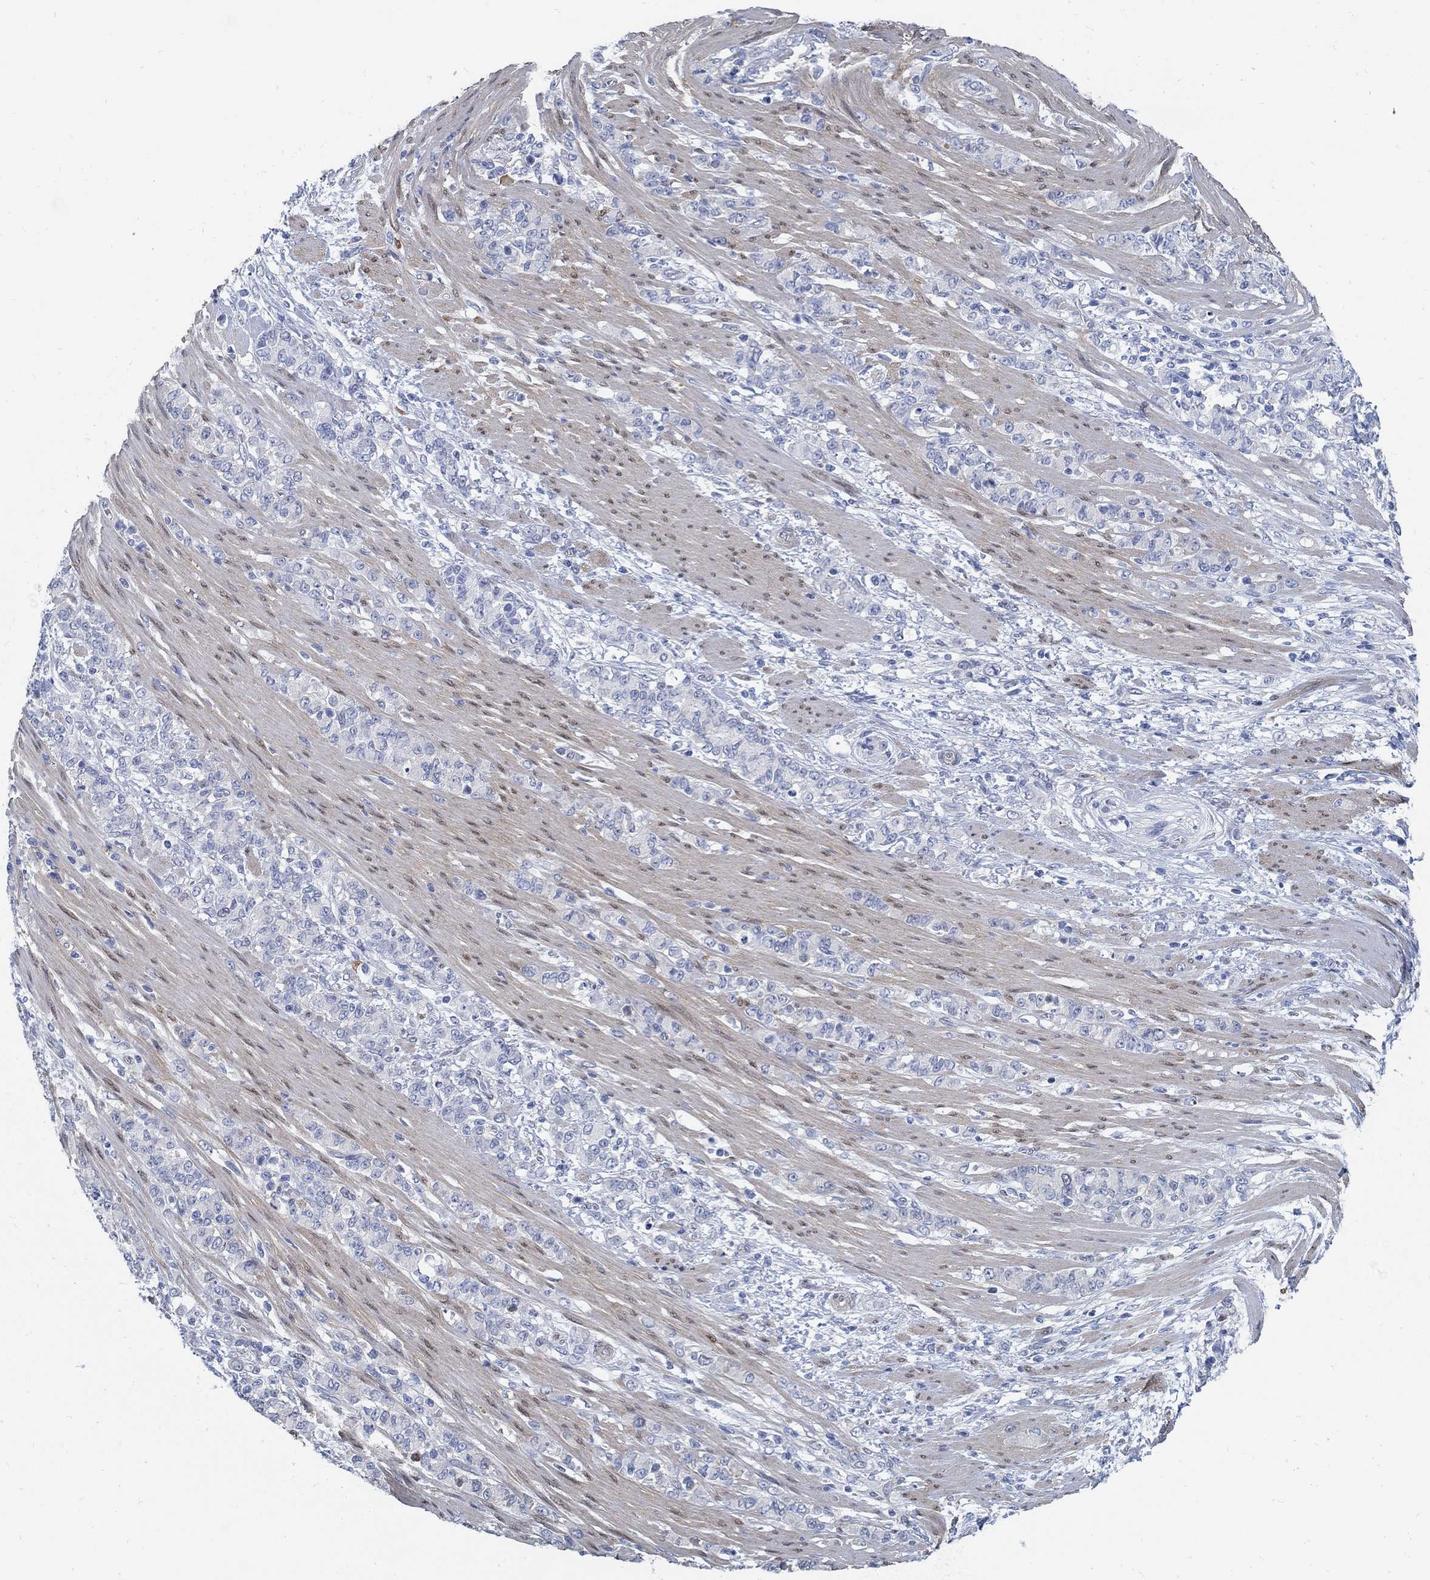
{"staining": {"intensity": "negative", "quantity": "none", "location": "none"}, "tissue": "stomach cancer", "cell_type": "Tumor cells", "image_type": "cancer", "snomed": [{"axis": "morphology", "description": "Normal tissue, NOS"}, {"axis": "morphology", "description": "Adenocarcinoma, NOS"}, {"axis": "topography", "description": "Stomach"}], "caption": "Tumor cells are negative for protein expression in human stomach cancer.", "gene": "C15orf39", "patient": {"sex": "female", "age": 79}}